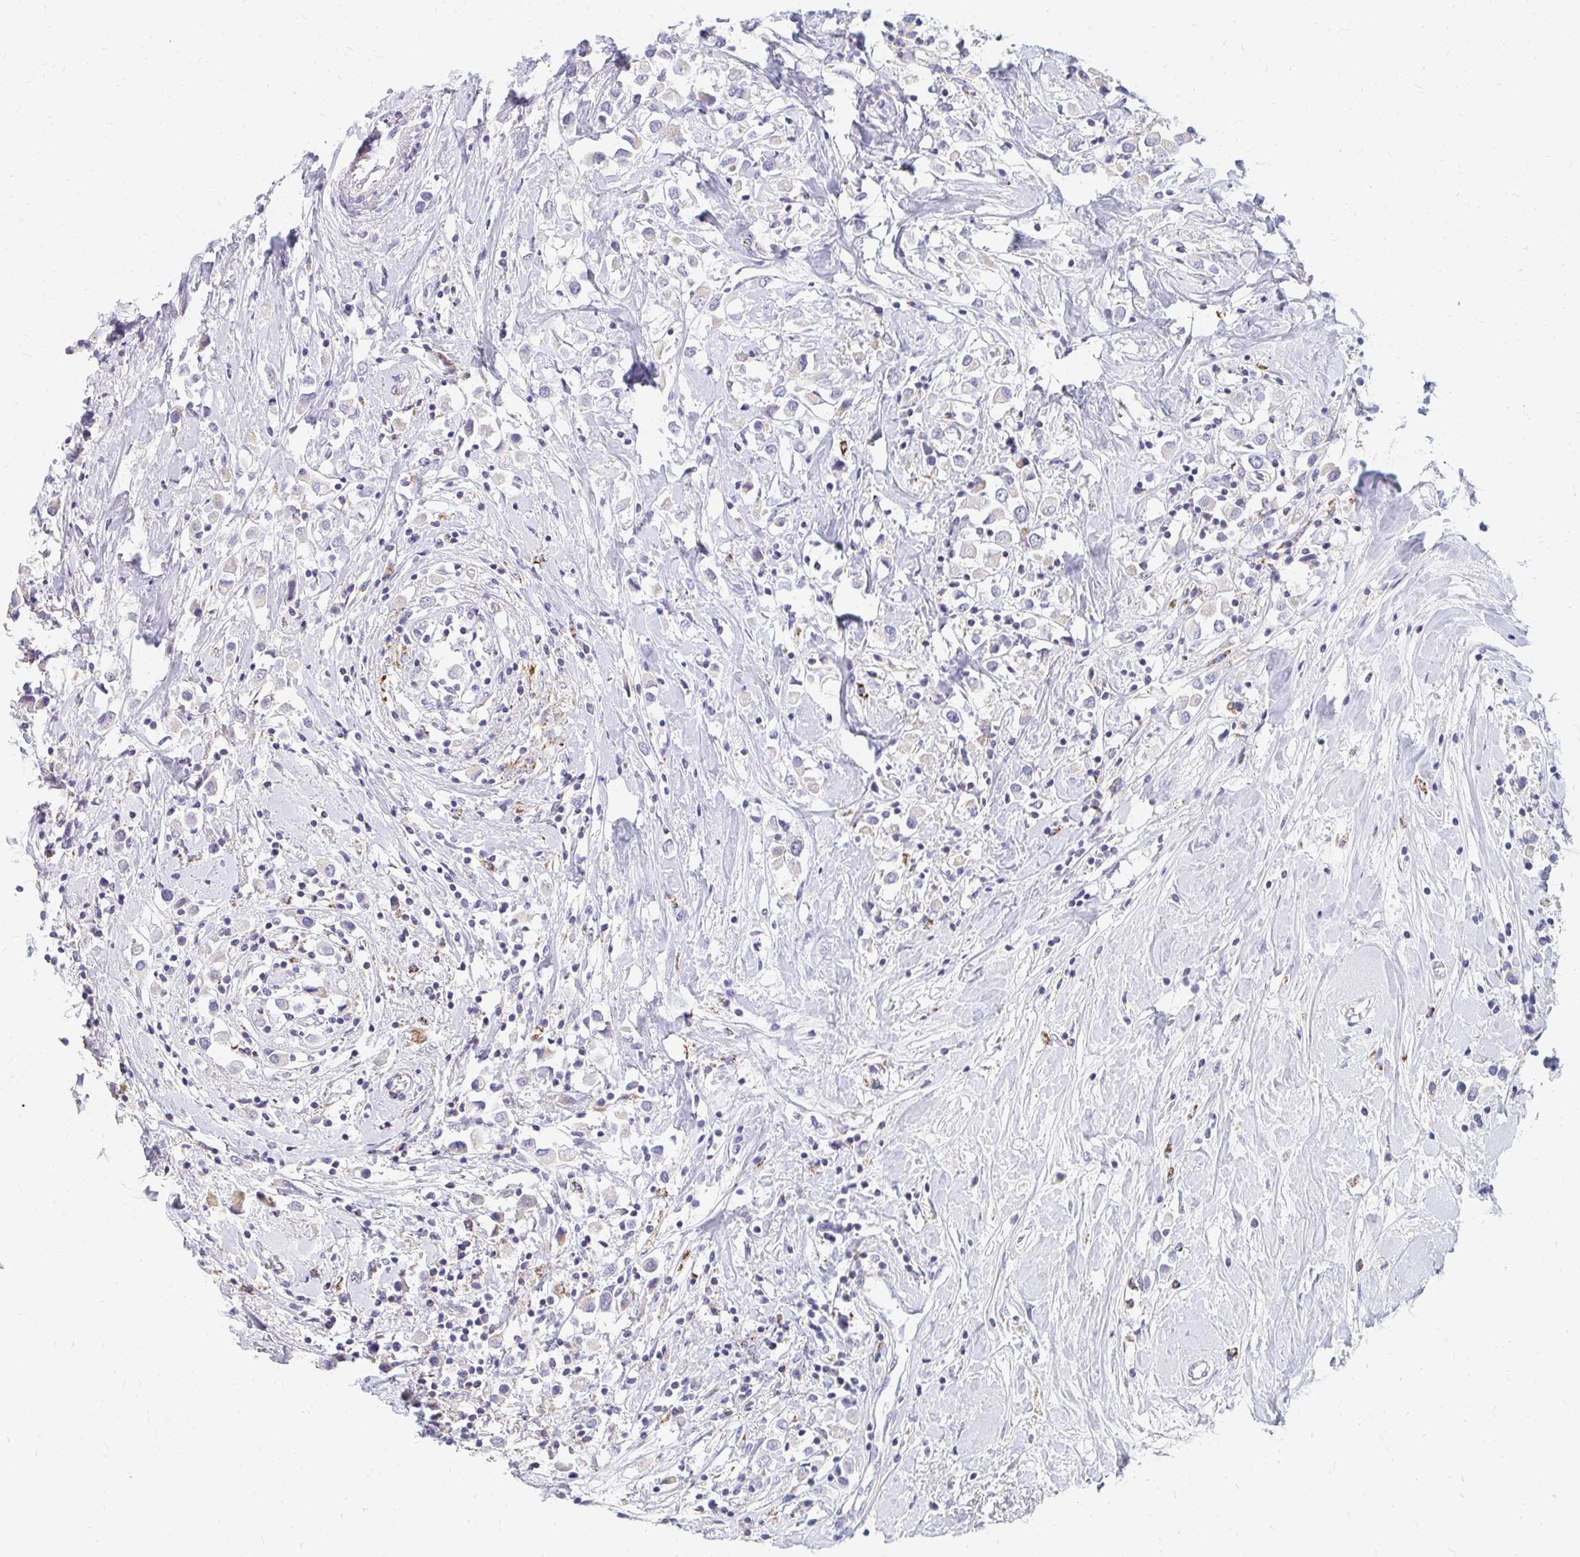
{"staining": {"intensity": "negative", "quantity": "none", "location": "none"}, "tissue": "breast cancer", "cell_type": "Tumor cells", "image_type": "cancer", "snomed": [{"axis": "morphology", "description": "Duct carcinoma"}, {"axis": "topography", "description": "Breast"}], "caption": "Immunohistochemistry (IHC) photomicrograph of neoplastic tissue: human breast cancer (infiltrating ductal carcinoma) stained with DAB (3,3'-diaminobenzidine) displays no significant protein positivity in tumor cells. (DAB IHC visualized using brightfield microscopy, high magnification).", "gene": "OR10V1", "patient": {"sex": "female", "age": 61}}